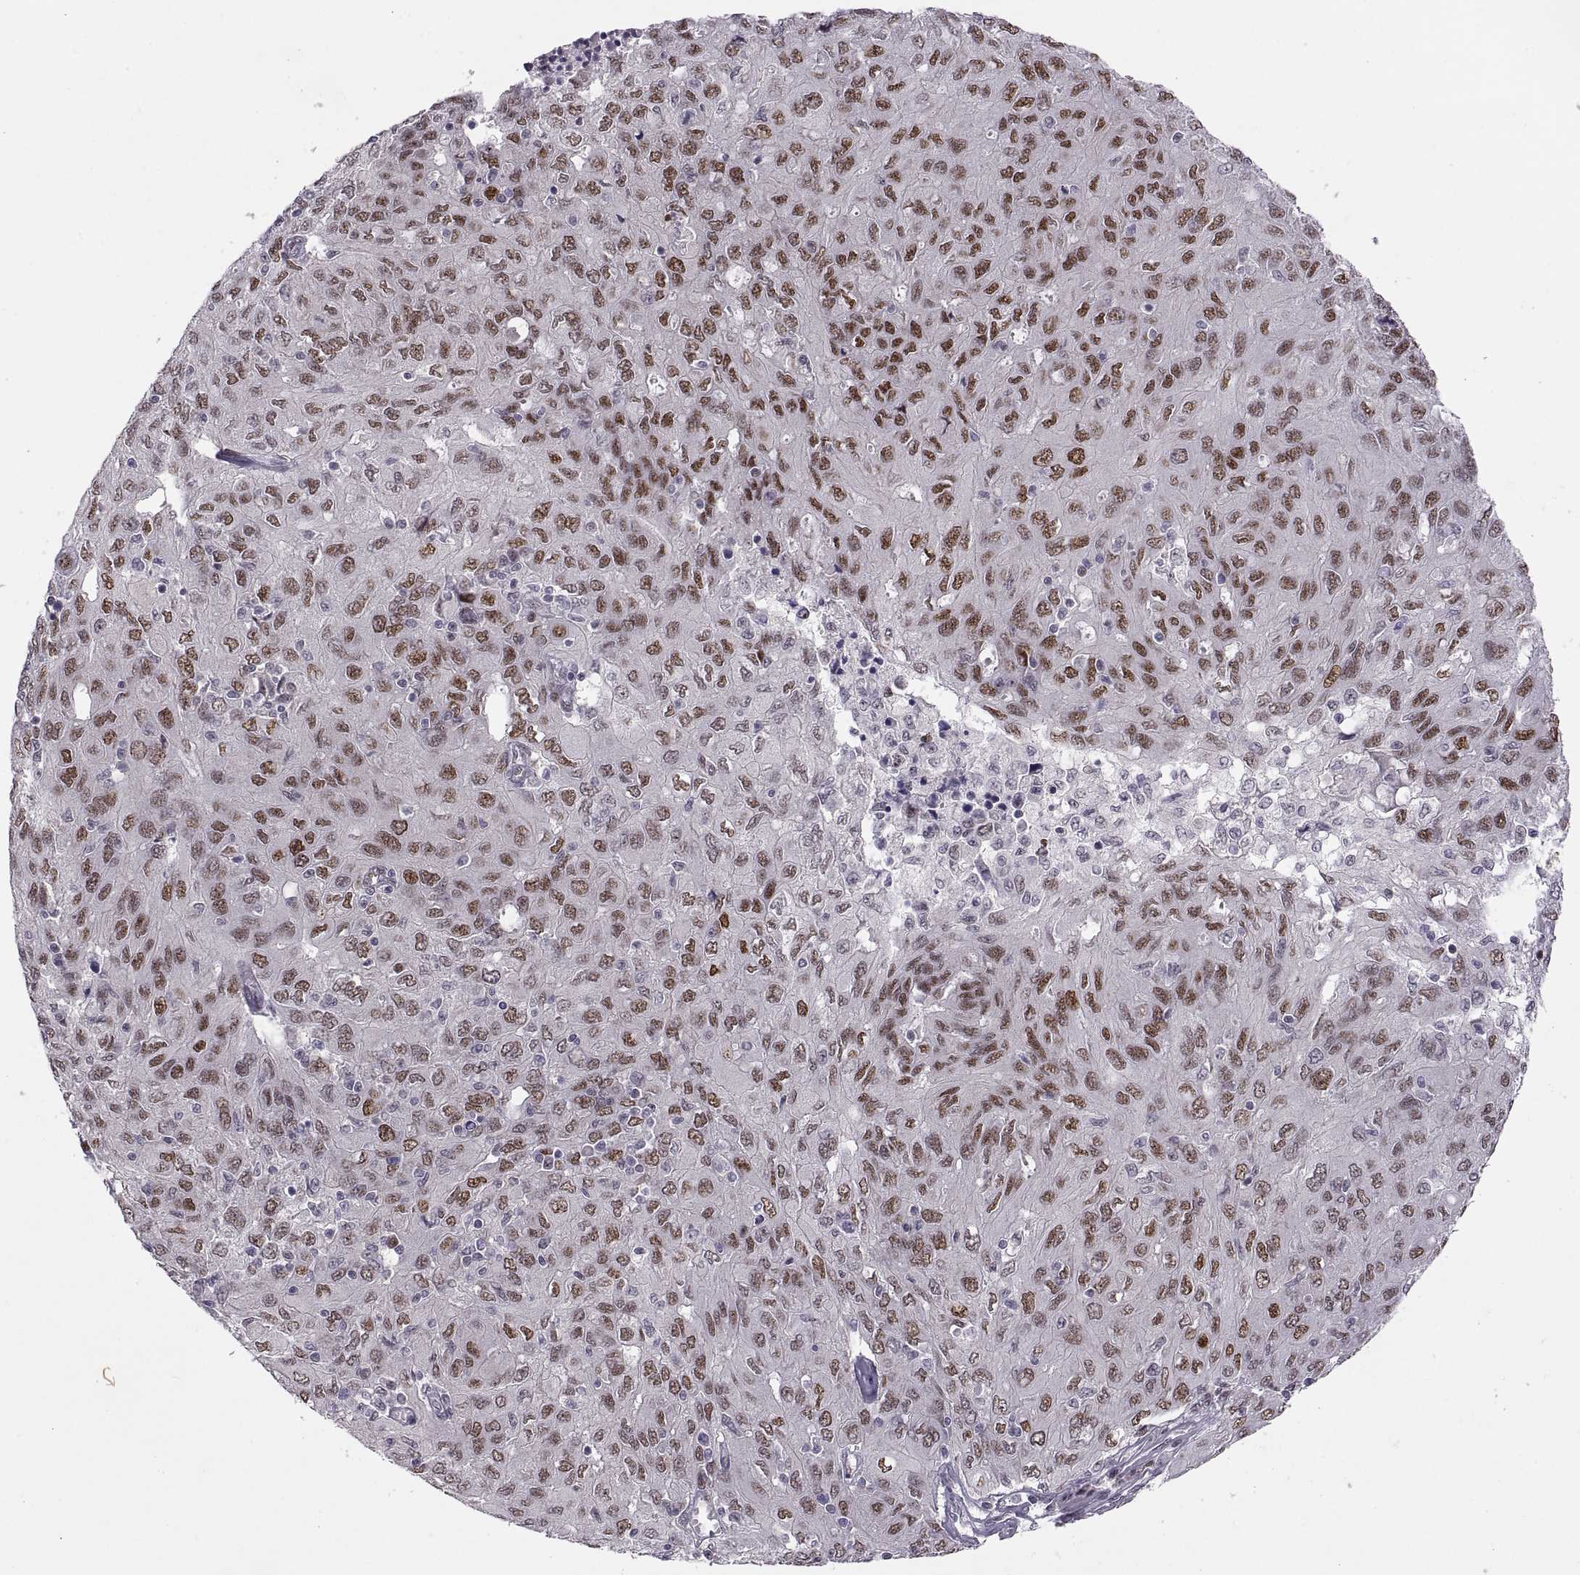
{"staining": {"intensity": "strong", "quantity": "25%-75%", "location": "nuclear"}, "tissue": "ovarian cancer", "cell_type": "Tumor cells", "image_type": "cancer", "snomed": [{"axis": "morphology", "description": "Carcinoma, endometroid"}, {"axis": "topography", "description": "Ovary"}], "caption": "Protein staining of endometroid carcinoma (ovarian) tissue demonstrates strong nuclear expression in about 25%-75% of tumor cells.", "gene": "SNAI1", "patient": {"sex": "female", "age": 50}}